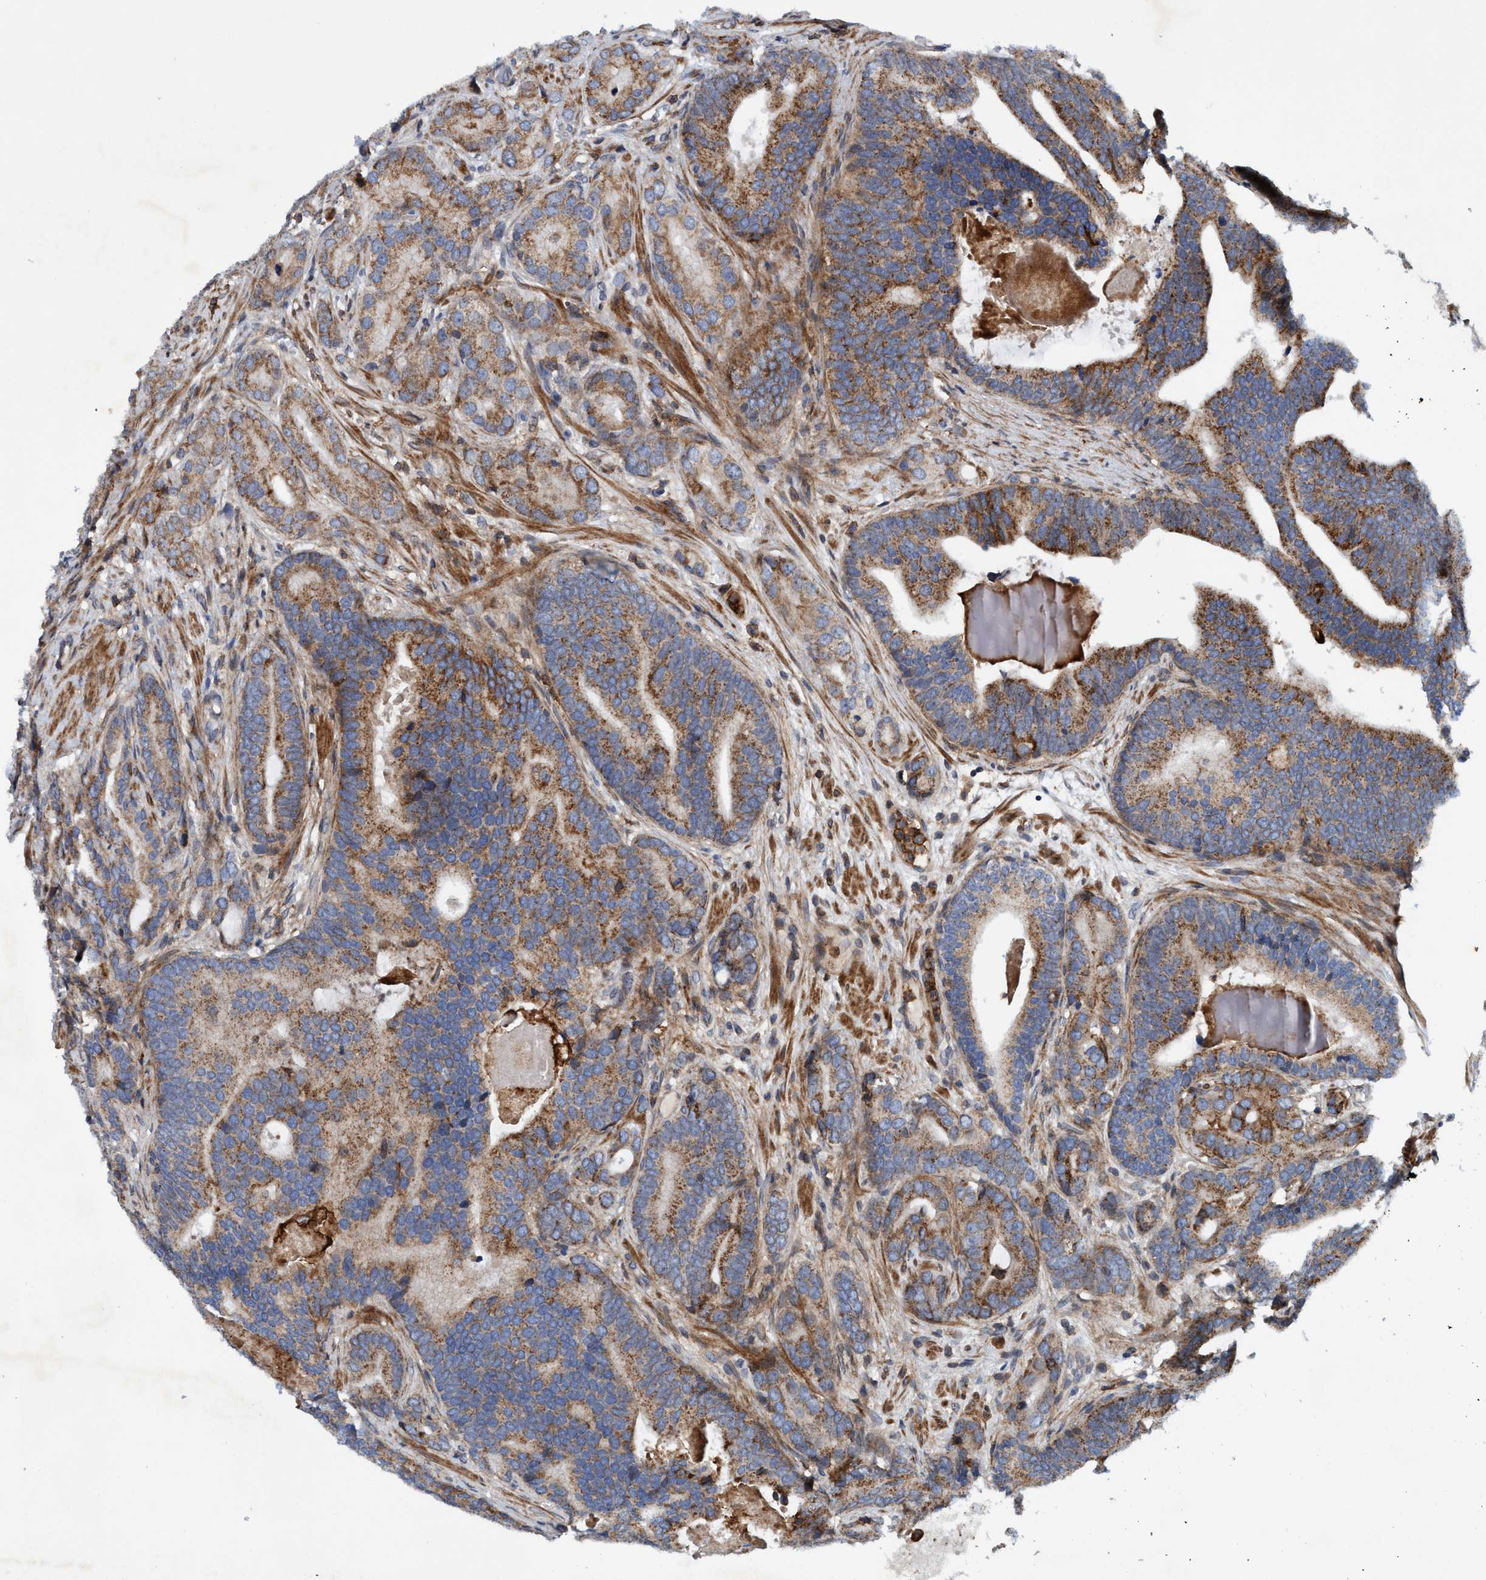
{"staining": {"intensity": "moderate", "quantity": ">75%", "location": "cytoplasmic/membranous"}, "tissue": "prostate cancer", "cell_type": "Tumor cells", "image_type": "cancer", "snomed": [{"axis": "morphology", "description": "Adenocarcinoma, High grade"}, {"axis": "topography", "description": "Prostate"}], "caption": "Adenocarcinoma (high-grade) (prostate) tissue demonstrates moderate cytoplasmic/membranous expression in about >75% of tumor cells", "gene": "SLC16A3", "patient": {"sex": "male", "age": 55}}